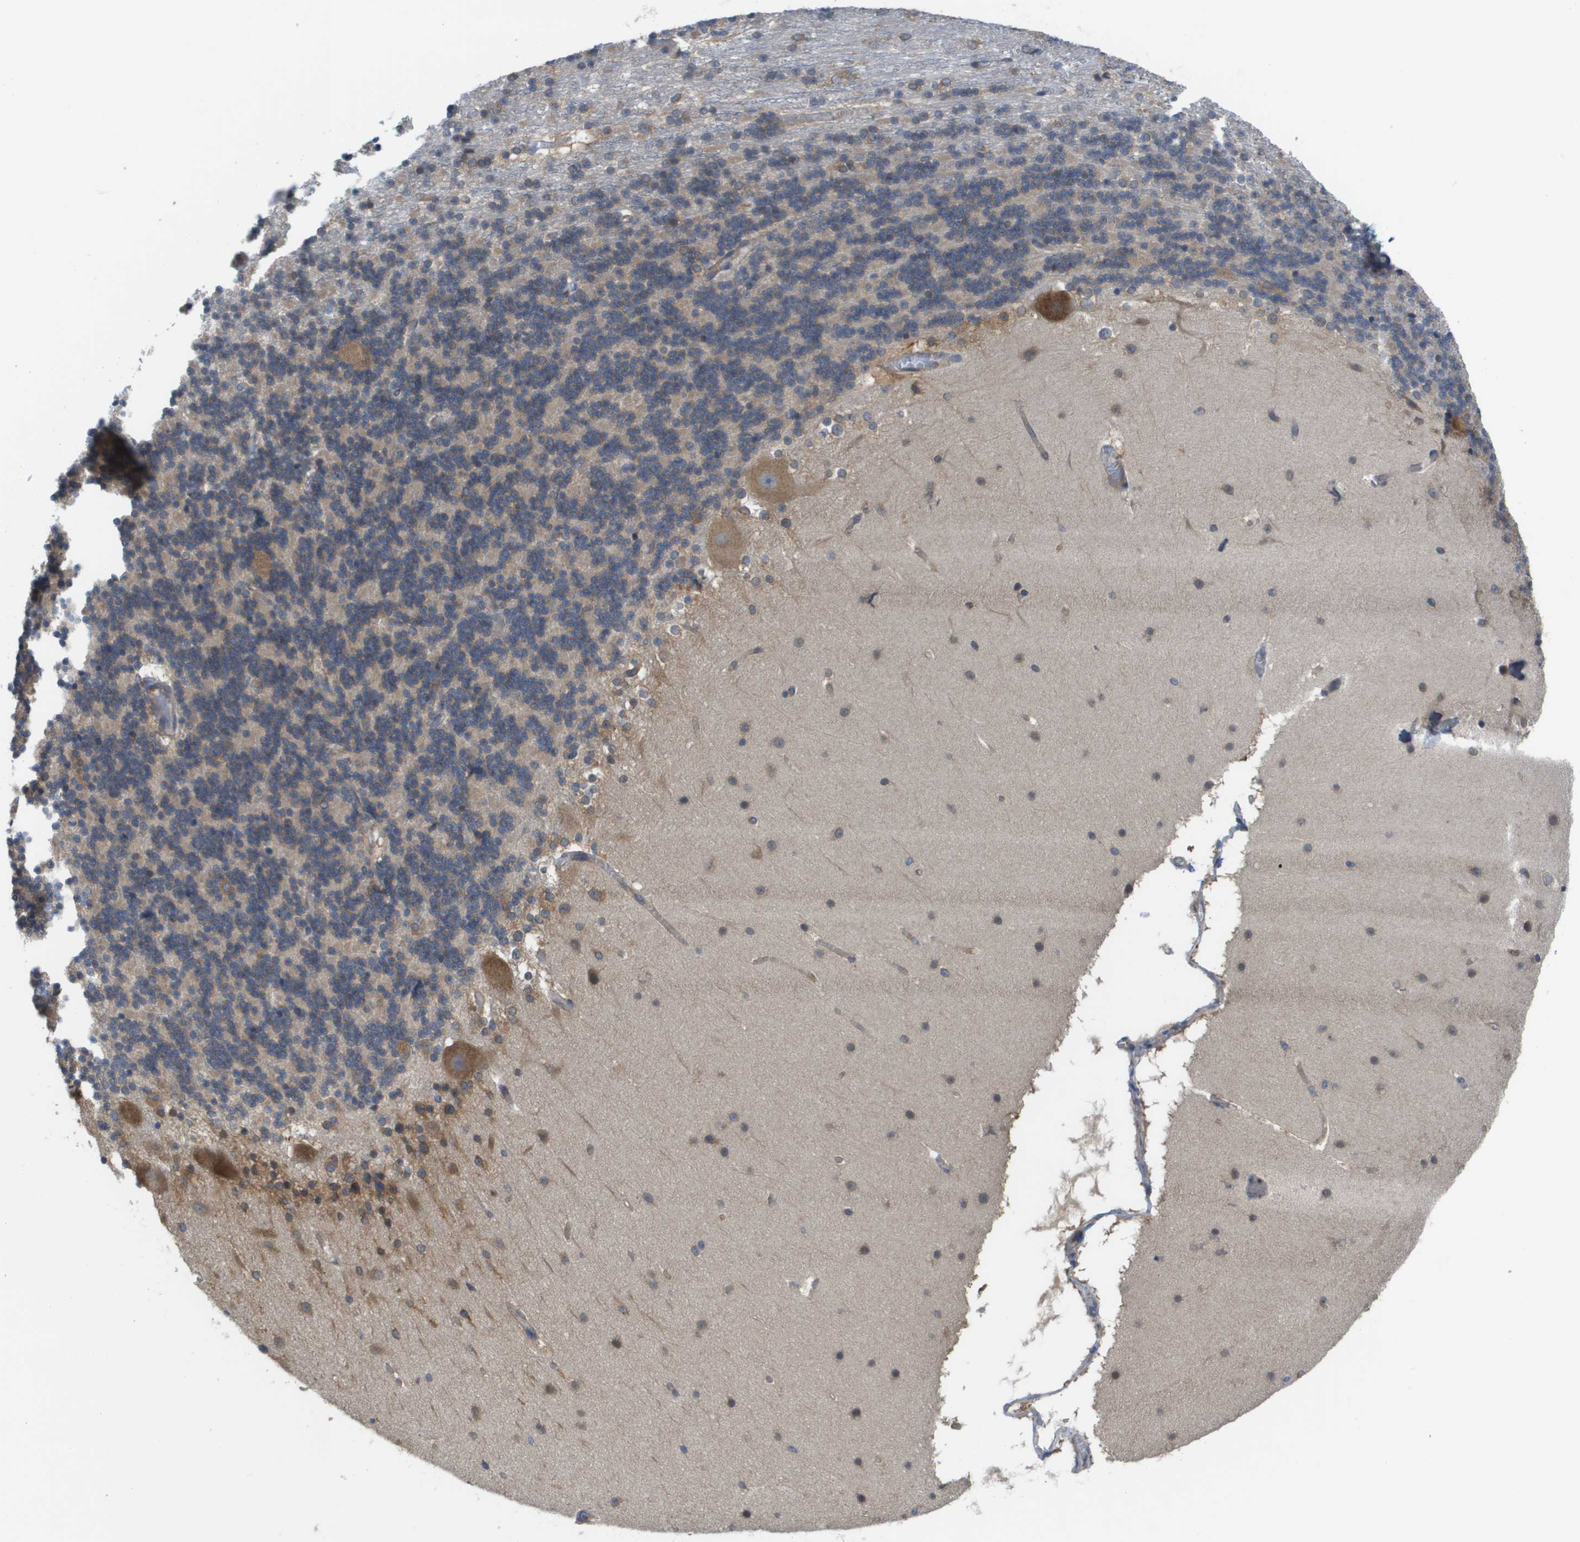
{"staining": {"intensity": "moderate", "quantity": "25%-75%", "location": "cytoplasmic/membranous"}, "tissue": "cerebellum", "cell_type": "Cells in granular layer", "image_type": "normal", "snomed": [{"axis": "morphology", "description": "Normal tissue, NOS"}, {"axis": "topography", "description": "Cerebellum"}], "caption": "This micrograph shows immunohistochemistry staining of benign human cerebellum, with medium moderate cytoplasmic/membranous positivity in approximately 25%-75% of cells in granular layer.", "gene": "EIF4G2", "patient": {"sex": "female", "age": 19}}